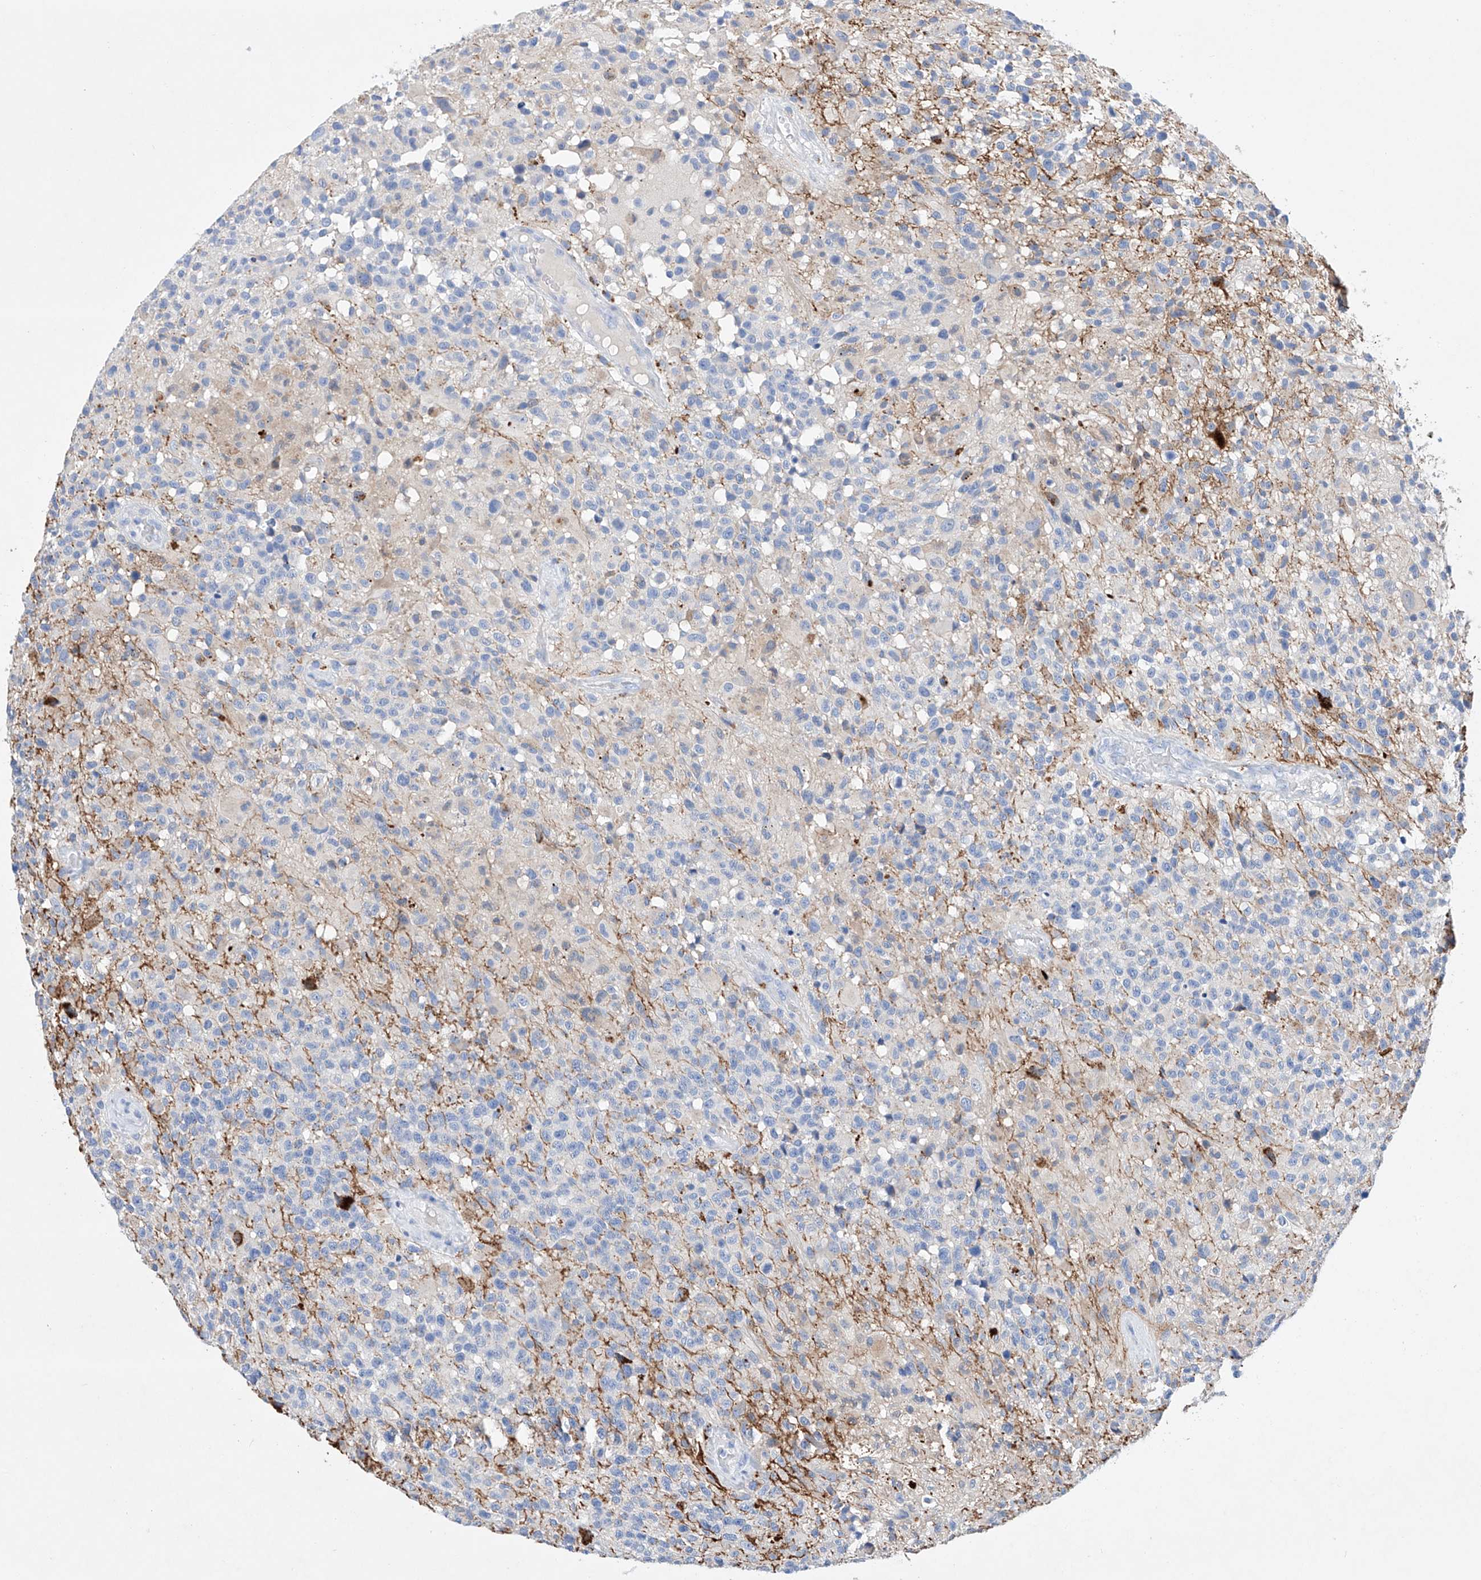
{"staining": {"intensity": "negative", "quantity": "none", "location": "none"}, "tissue": "glioma", "cell_type": "Tumor cells", "image_type": "cancer", "snomed": [{"axis": "morphology", "description": "Glioma, malignant, High grade"}, {"axis": "morphology", "description": "Glioblastoma, NOS"}, {"axis": "topography", "description": "Brain"}], "caption": "High power microscopy image of an immunohistochemistry image of malignant high-grade glioma, revealing no significant staining in tumor cells.", "gene": "LURAP1", "patient": {"sex": "male", "age": 60}}